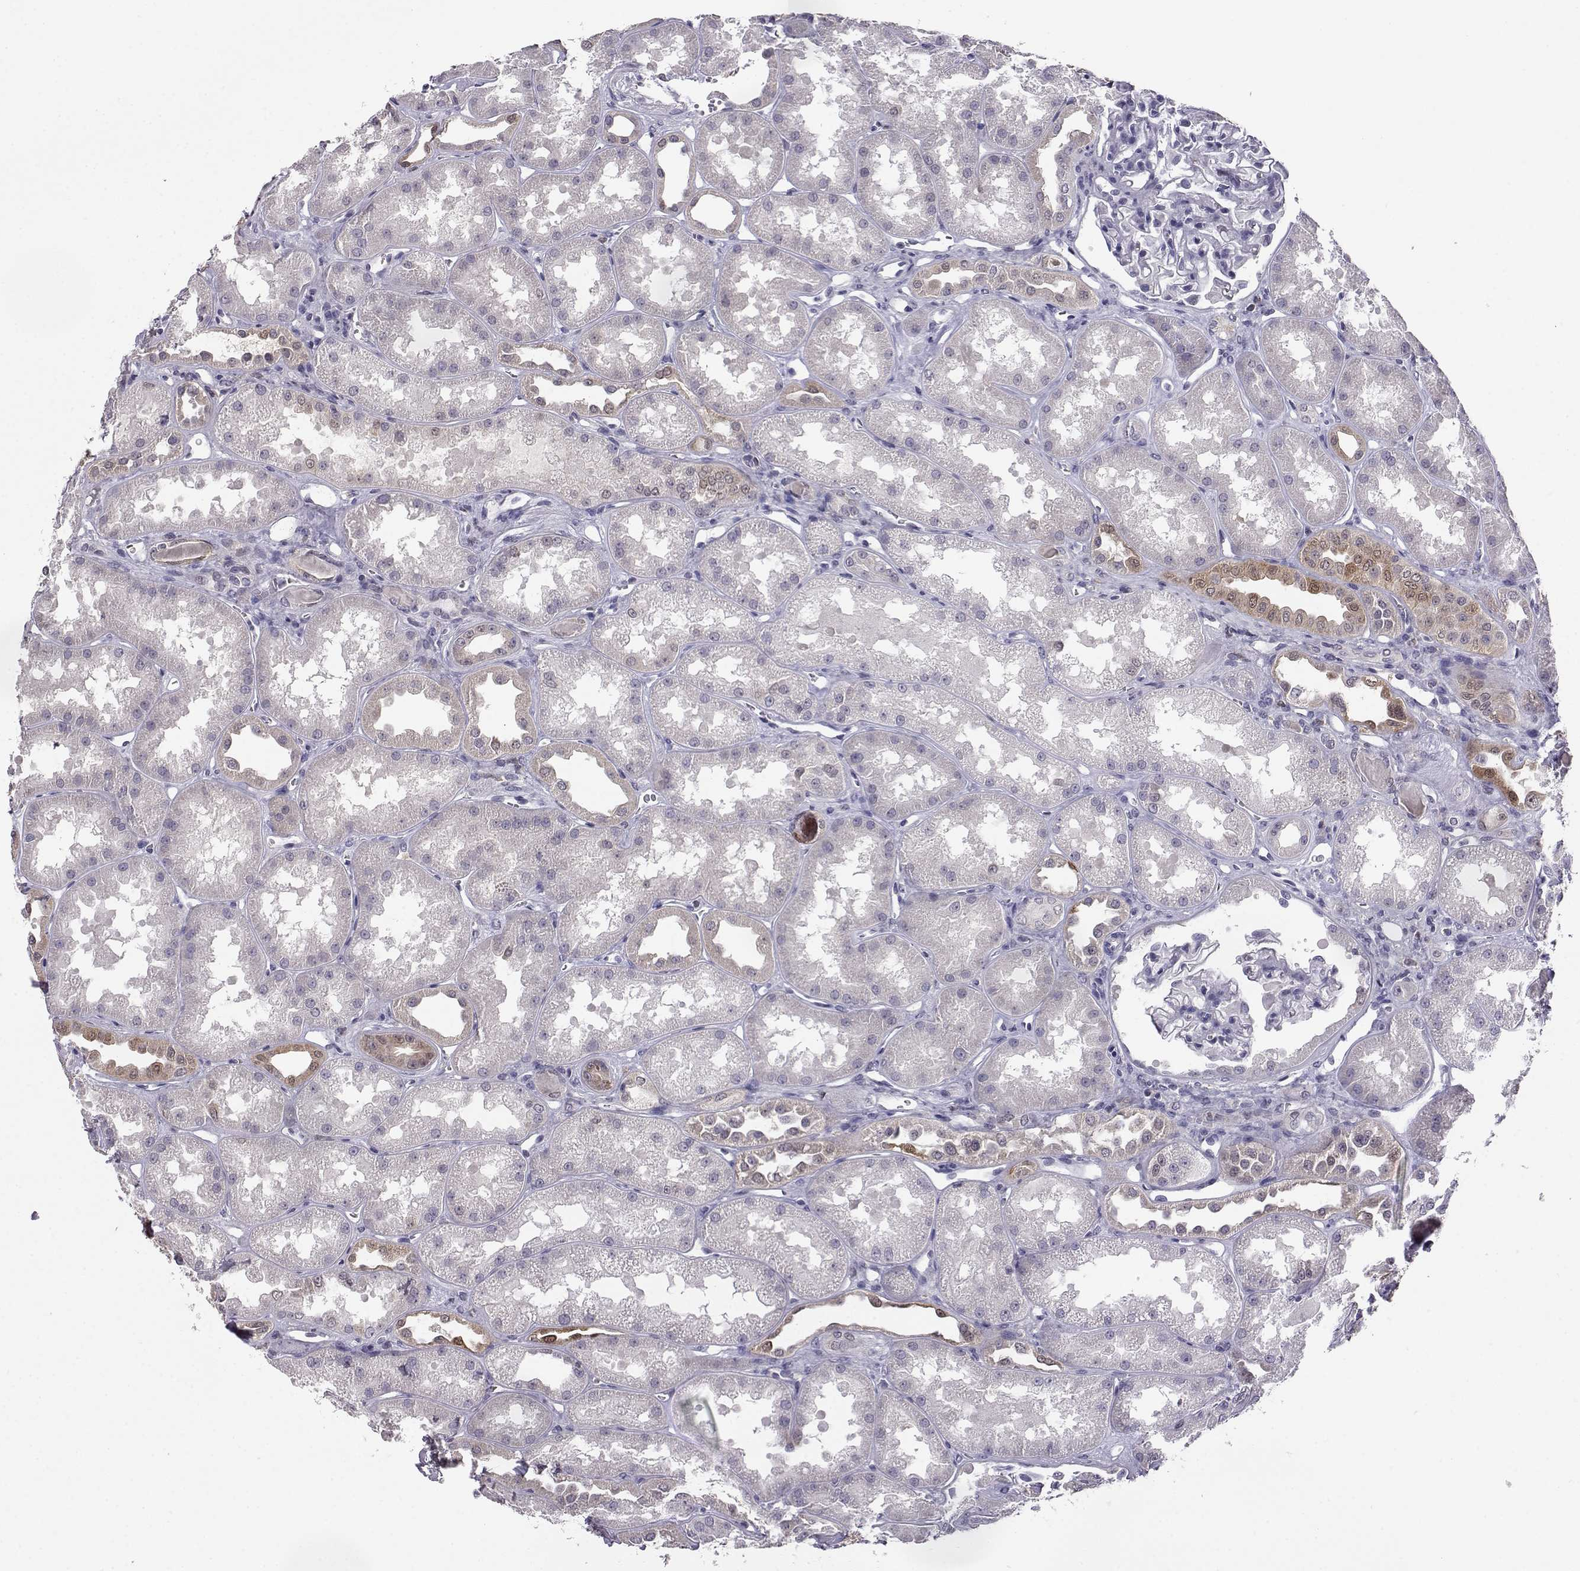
{"staining": {"intensity": "negative", "quantity": "none", "location": "none"}, "tissue": "kidney", "cell_type": "Cells in glomeruli", "image_type": "normal", "snomed": [{"axis": "morphology", "description": "Normal tissue, NOS"}, {"axis": "topography", "description": "Kidney"}], "caption": "This is an immunohistochemistry (IHC) image of unremarkable human kidney. There is no positivity in cells in glomeruli.", "gene": "AKR1B1", "patient": {"sex": "male", "age": 61}}